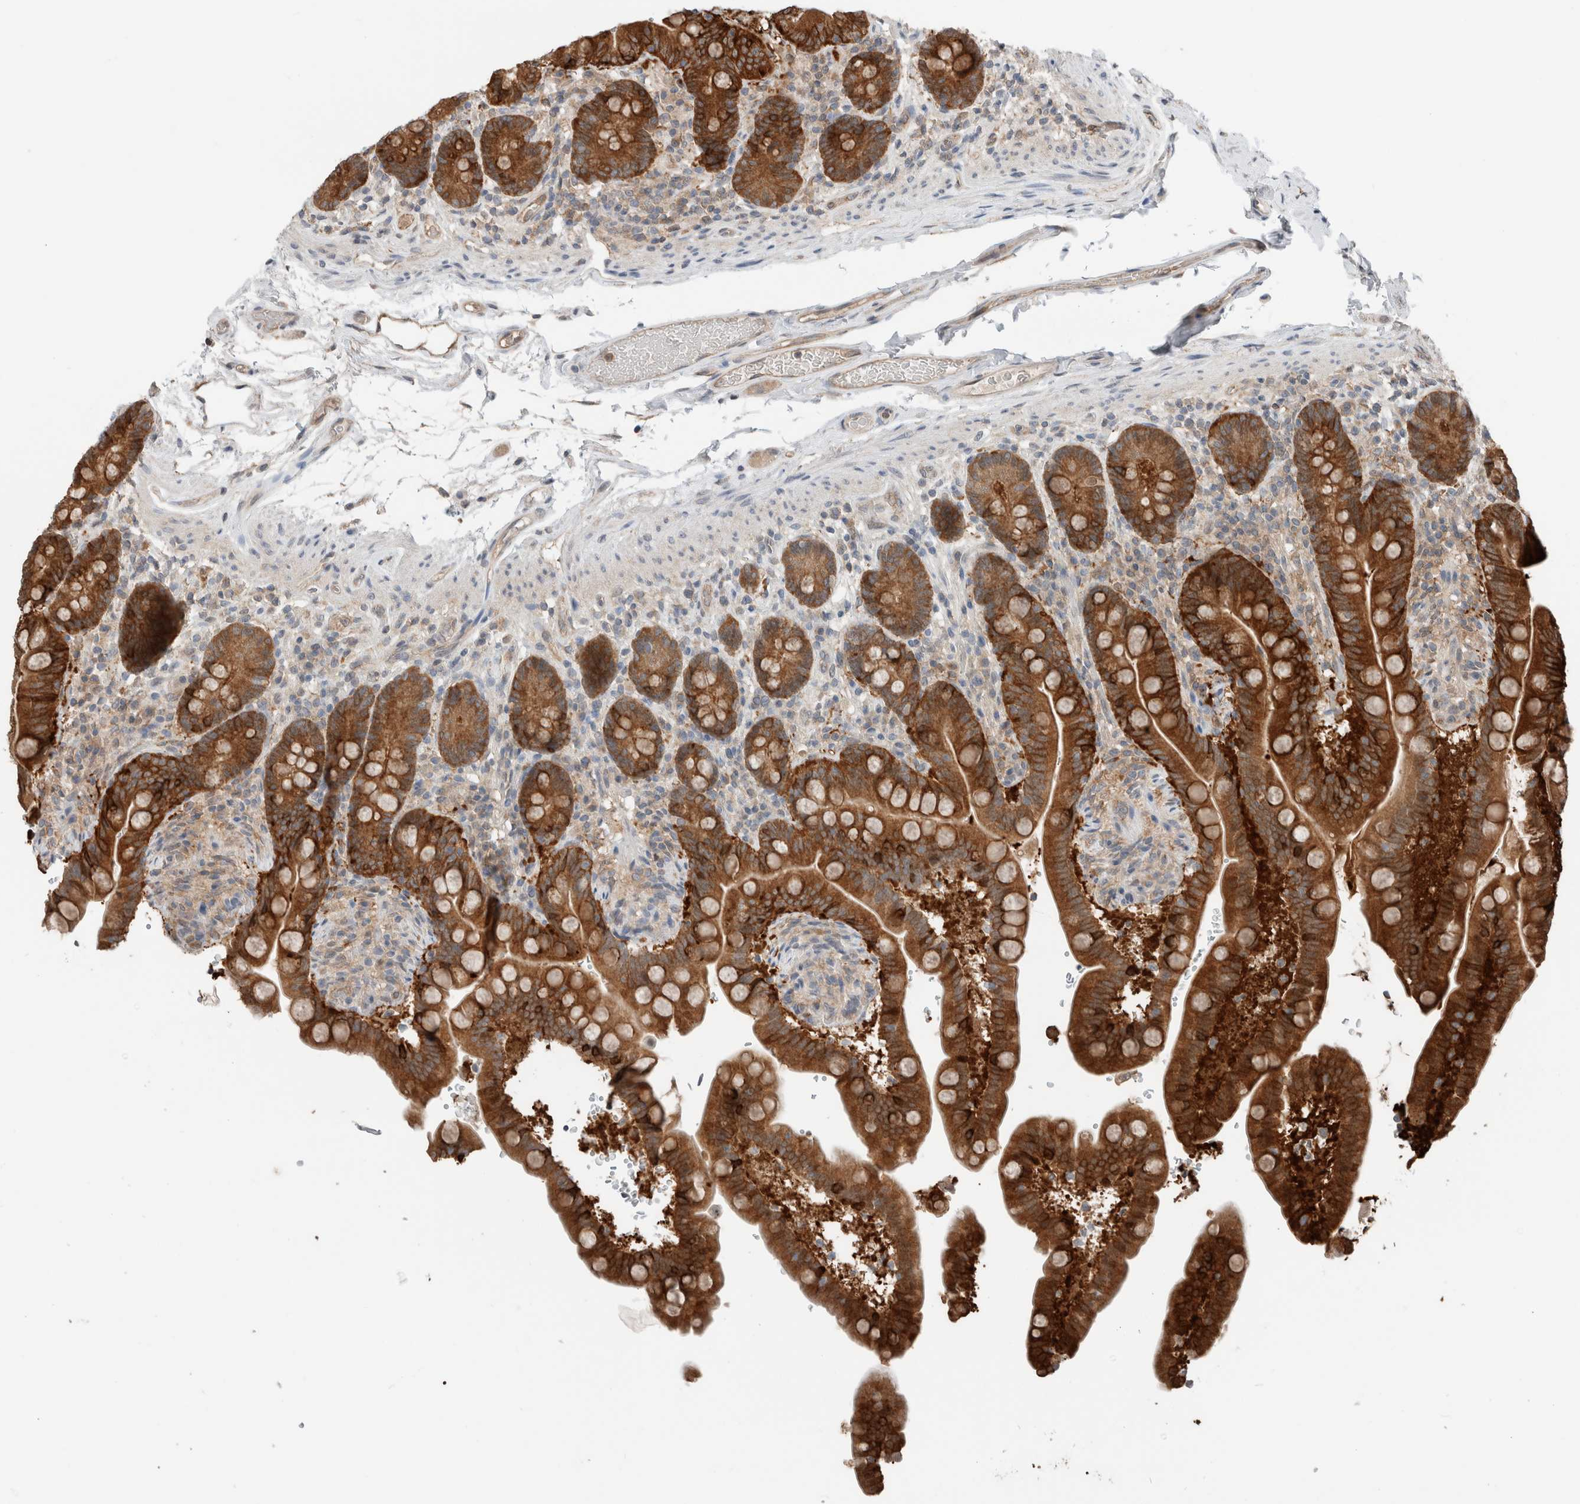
{"staining": {"intensity": "weak", "quantity": ">75%", "location": "cytoplasmic/membranous"}, "tissue": "colon", "cell_type": "Endothelial cells", "image_type": "normal", "snomed": [{"axis": "morphology", "description": "Normal tissue, NOS"}, {"axis": "topography", "description": "Smooth muscle"}, {"axis": "topography", "description": "Colon"}], "caption": "Brown immunohistochemical staining in normal colon exhibits weak cytoplasmic/membranous expression in approximately >75% of endothelial cells.", "gene": "XPNPEP1", "patient": {"sex": "male", "age": 73}}